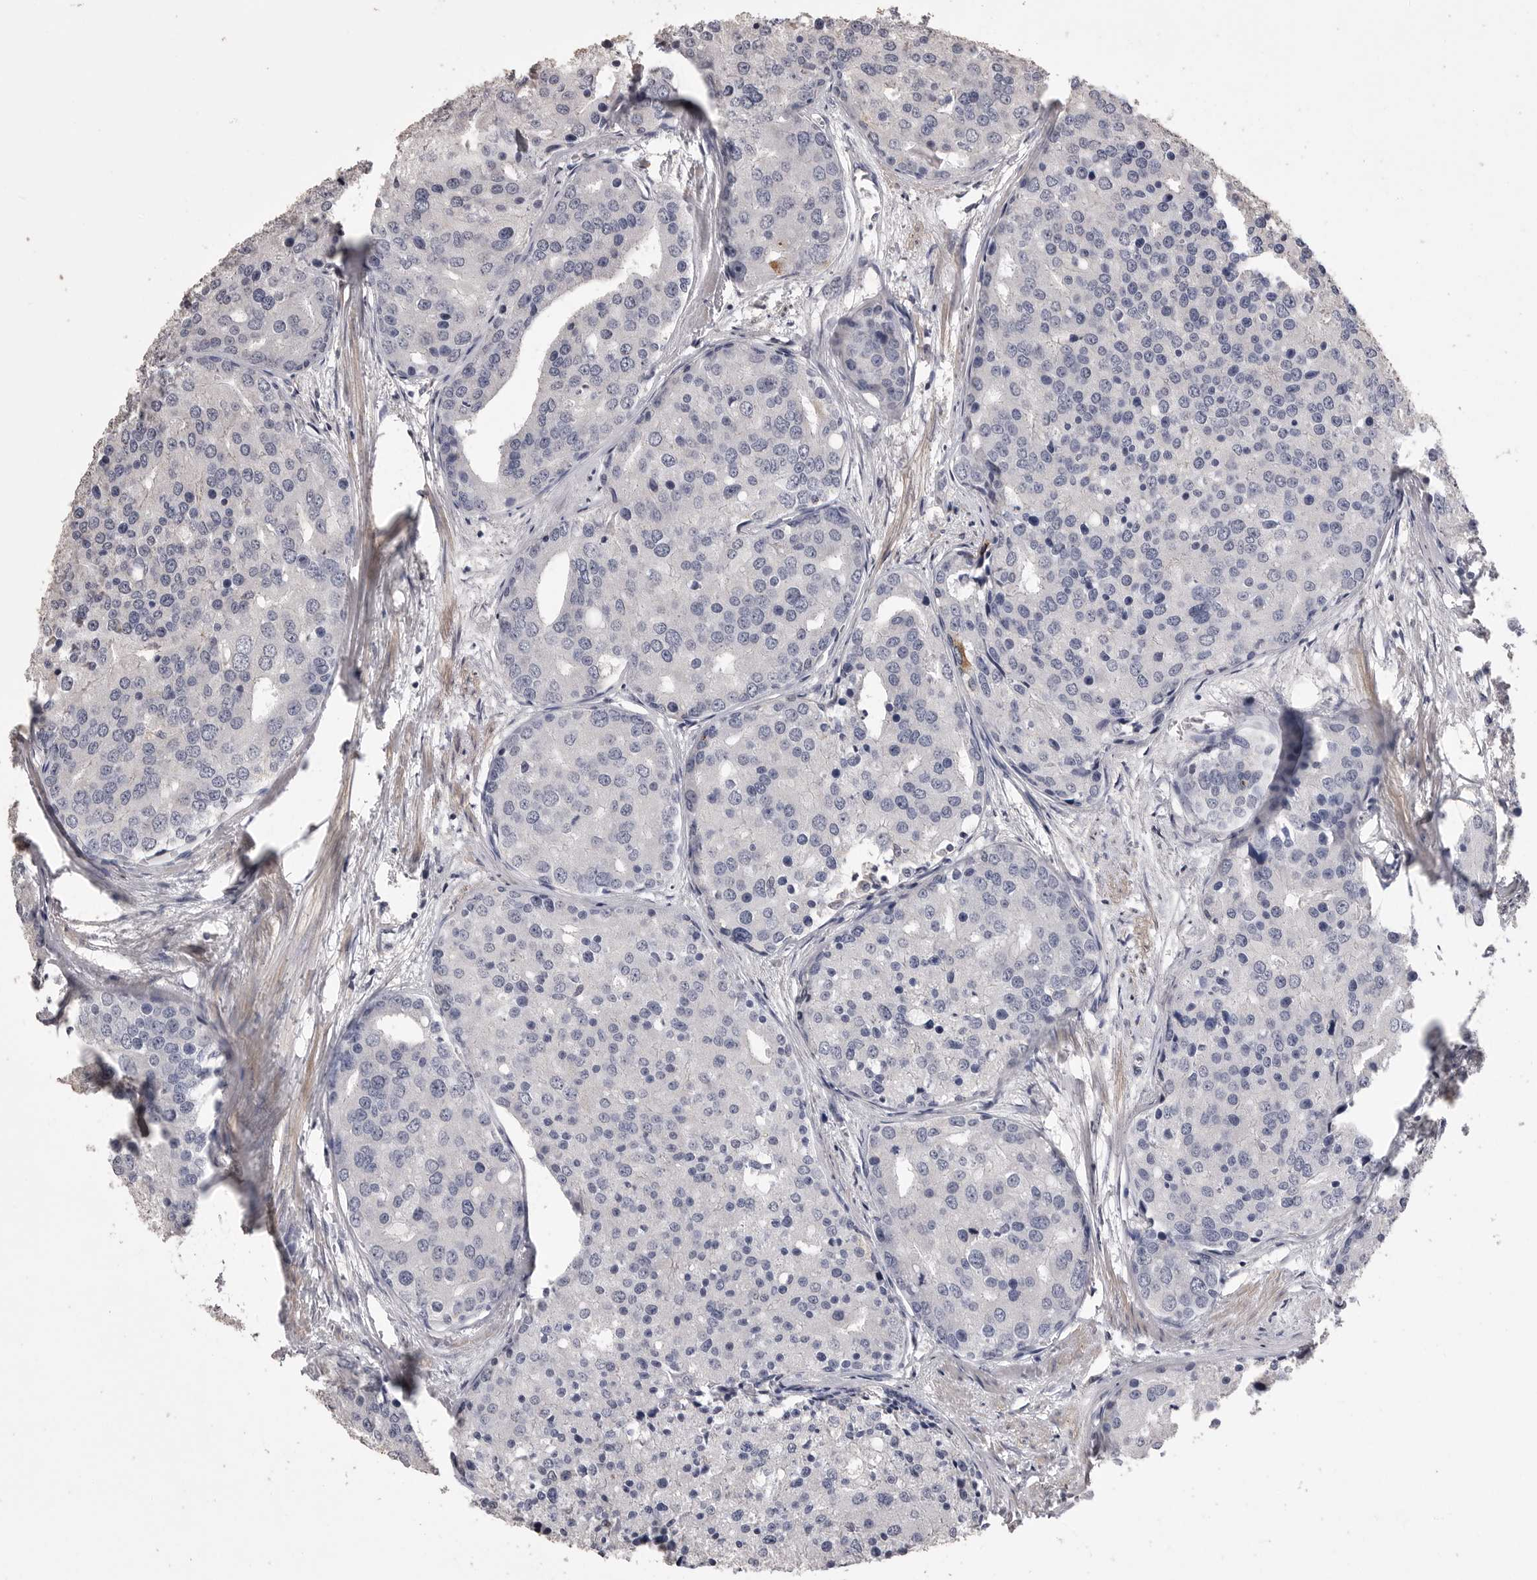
{"staining": {"intensity": "negative", "quantity": "none", "location": "none"}, "tissue": "prostate cancer", "cell_type": "Tumor cells", "image_type": "cancer", "snomed": [{"axis": "morphology", "description": "Adenocarcinoma, High grade"}, {"axis": "topography", "description": "Prostate"}], "caption": "Prostate high-grade adenocarcinoma was stained to show a protein in brown. There is no significant staining in tumor cells.", "gene": "MMP7", "patient": {"sex": "male", "age": 50}}